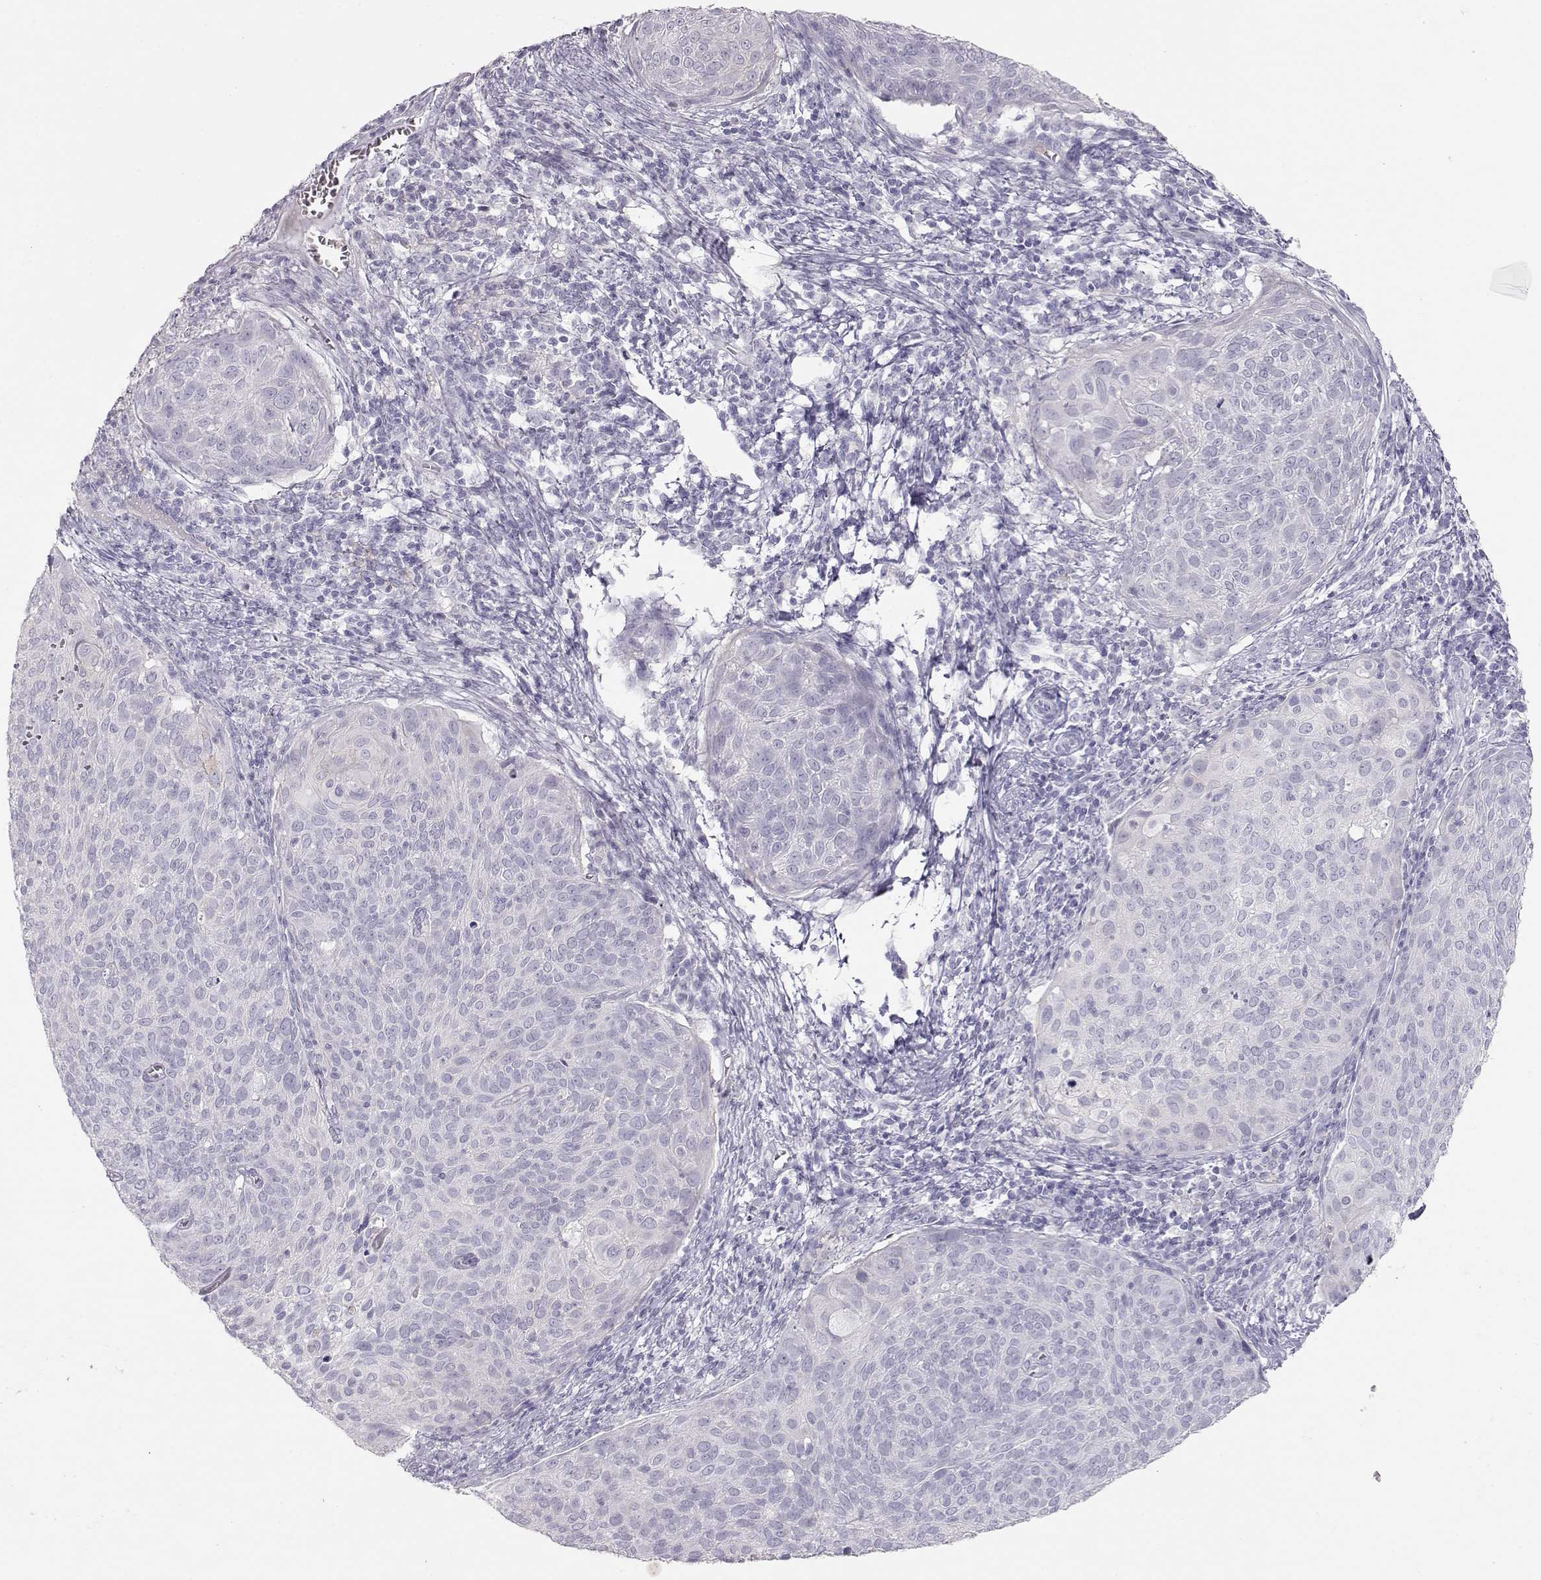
{"staining": {"intensity": "negative", "quantity": "none", "location": "none"}, "tissue": "cervical cancer", "cell_type": "Tumor cells", "image_type": "cancer", "snomed": [{"axis": "morphology", "description": "Squamous cell carcinoma, NOS"}, {"axis": "topography", "description": "Cervix"}], "caption": "There is no significant expression in tumor cells of cervical squamous cell carcinoma.", "gene": "MIP", "patient": {"sex": "female", "age": 39}}